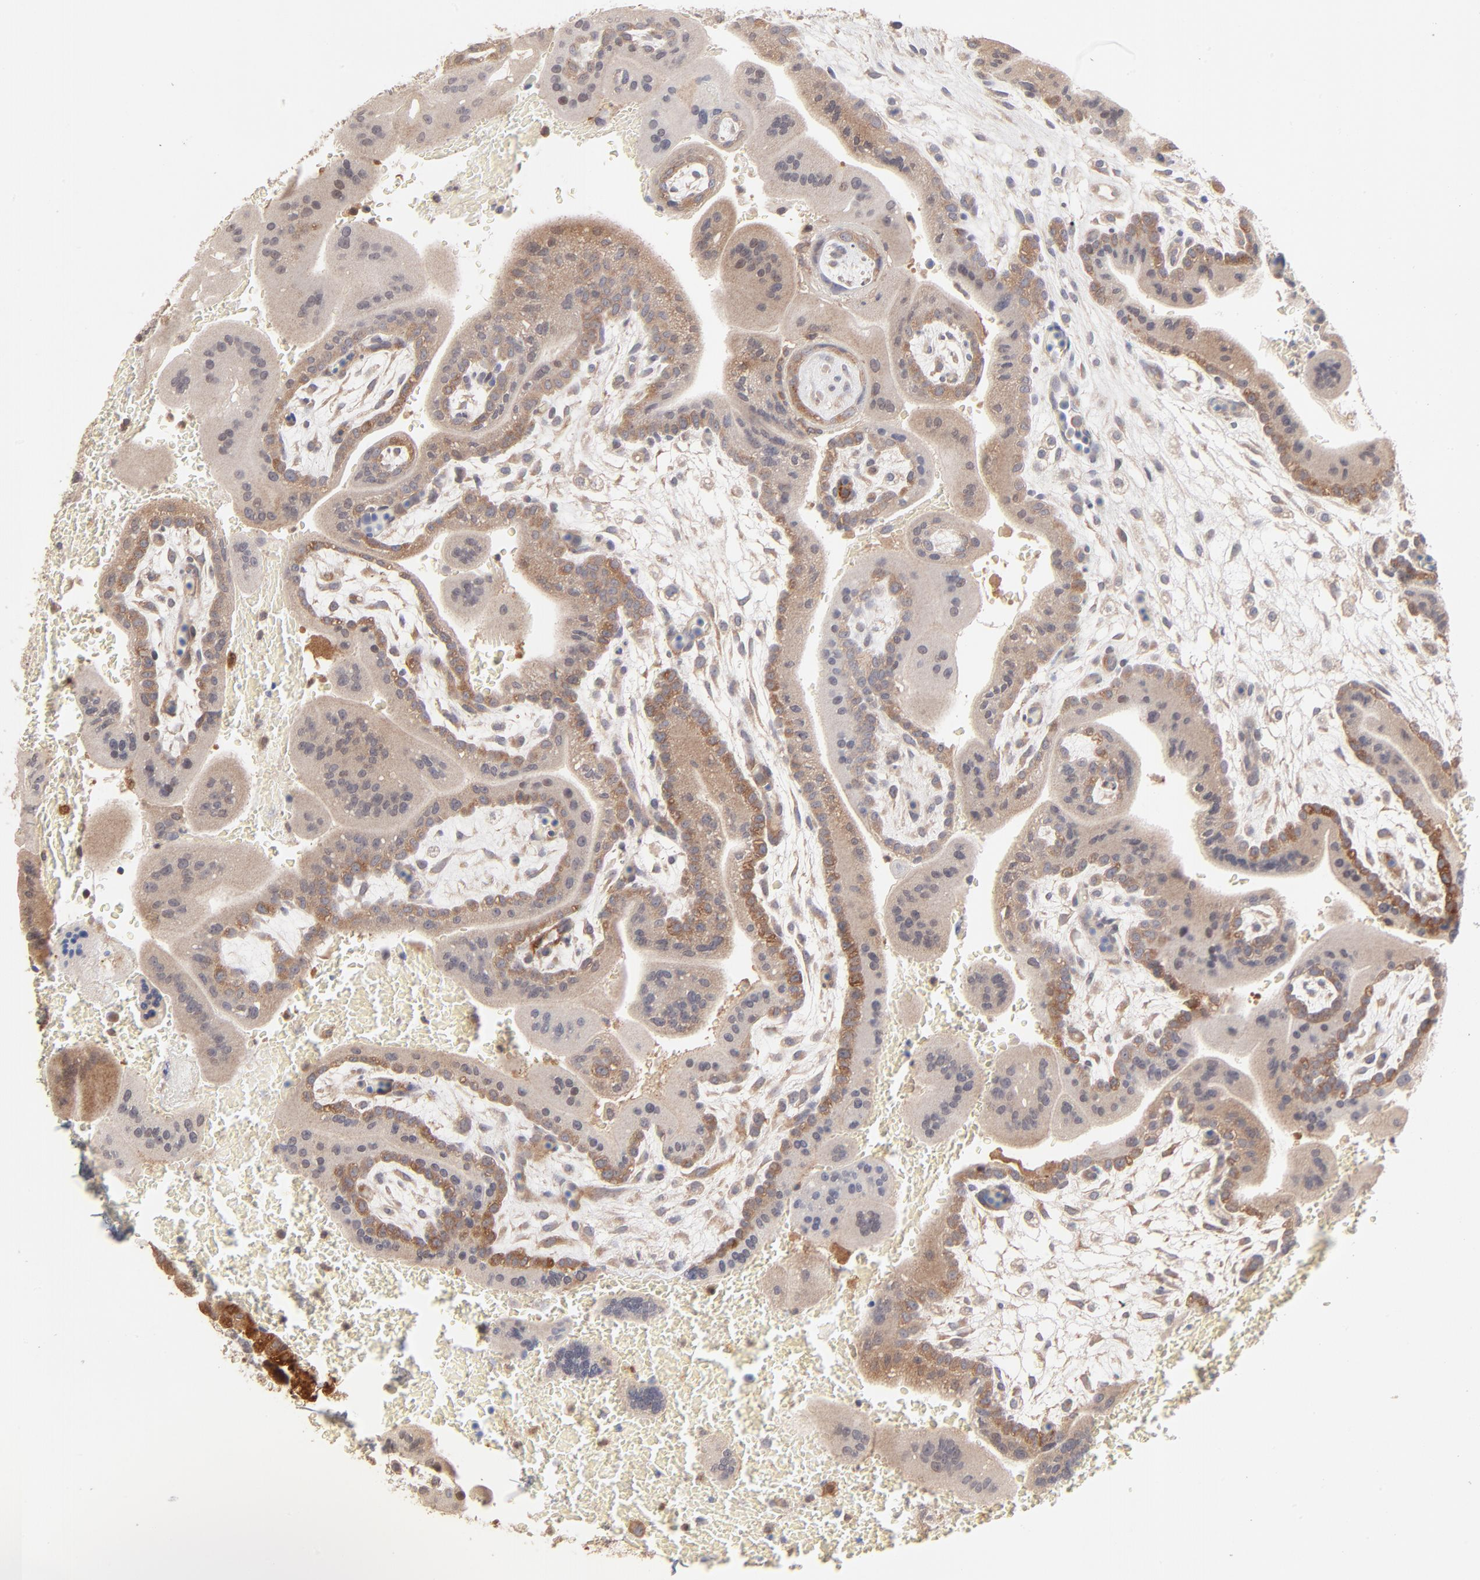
{"staining": {"intensity": "moderate", "quantity": ">75%", "location": "cytoplasmic/membranous"}, "tissue": "placenta", "cell_type": "Trophoblastic cells", "image_type": "normal", "snomed": [{"axis": "morphology", "description": "Normal tissue, NOS"}, {"axis": "topography", "description": "Placenta"}], "caption": "Placenta stained for a protein (brown) reveals moderate cytoplasmic/membranous positive positivity in approximately >75% of trophoblastic cells.", "gene": "IVNS1ABP", "patient": {"sex": "female", "age": 35}}